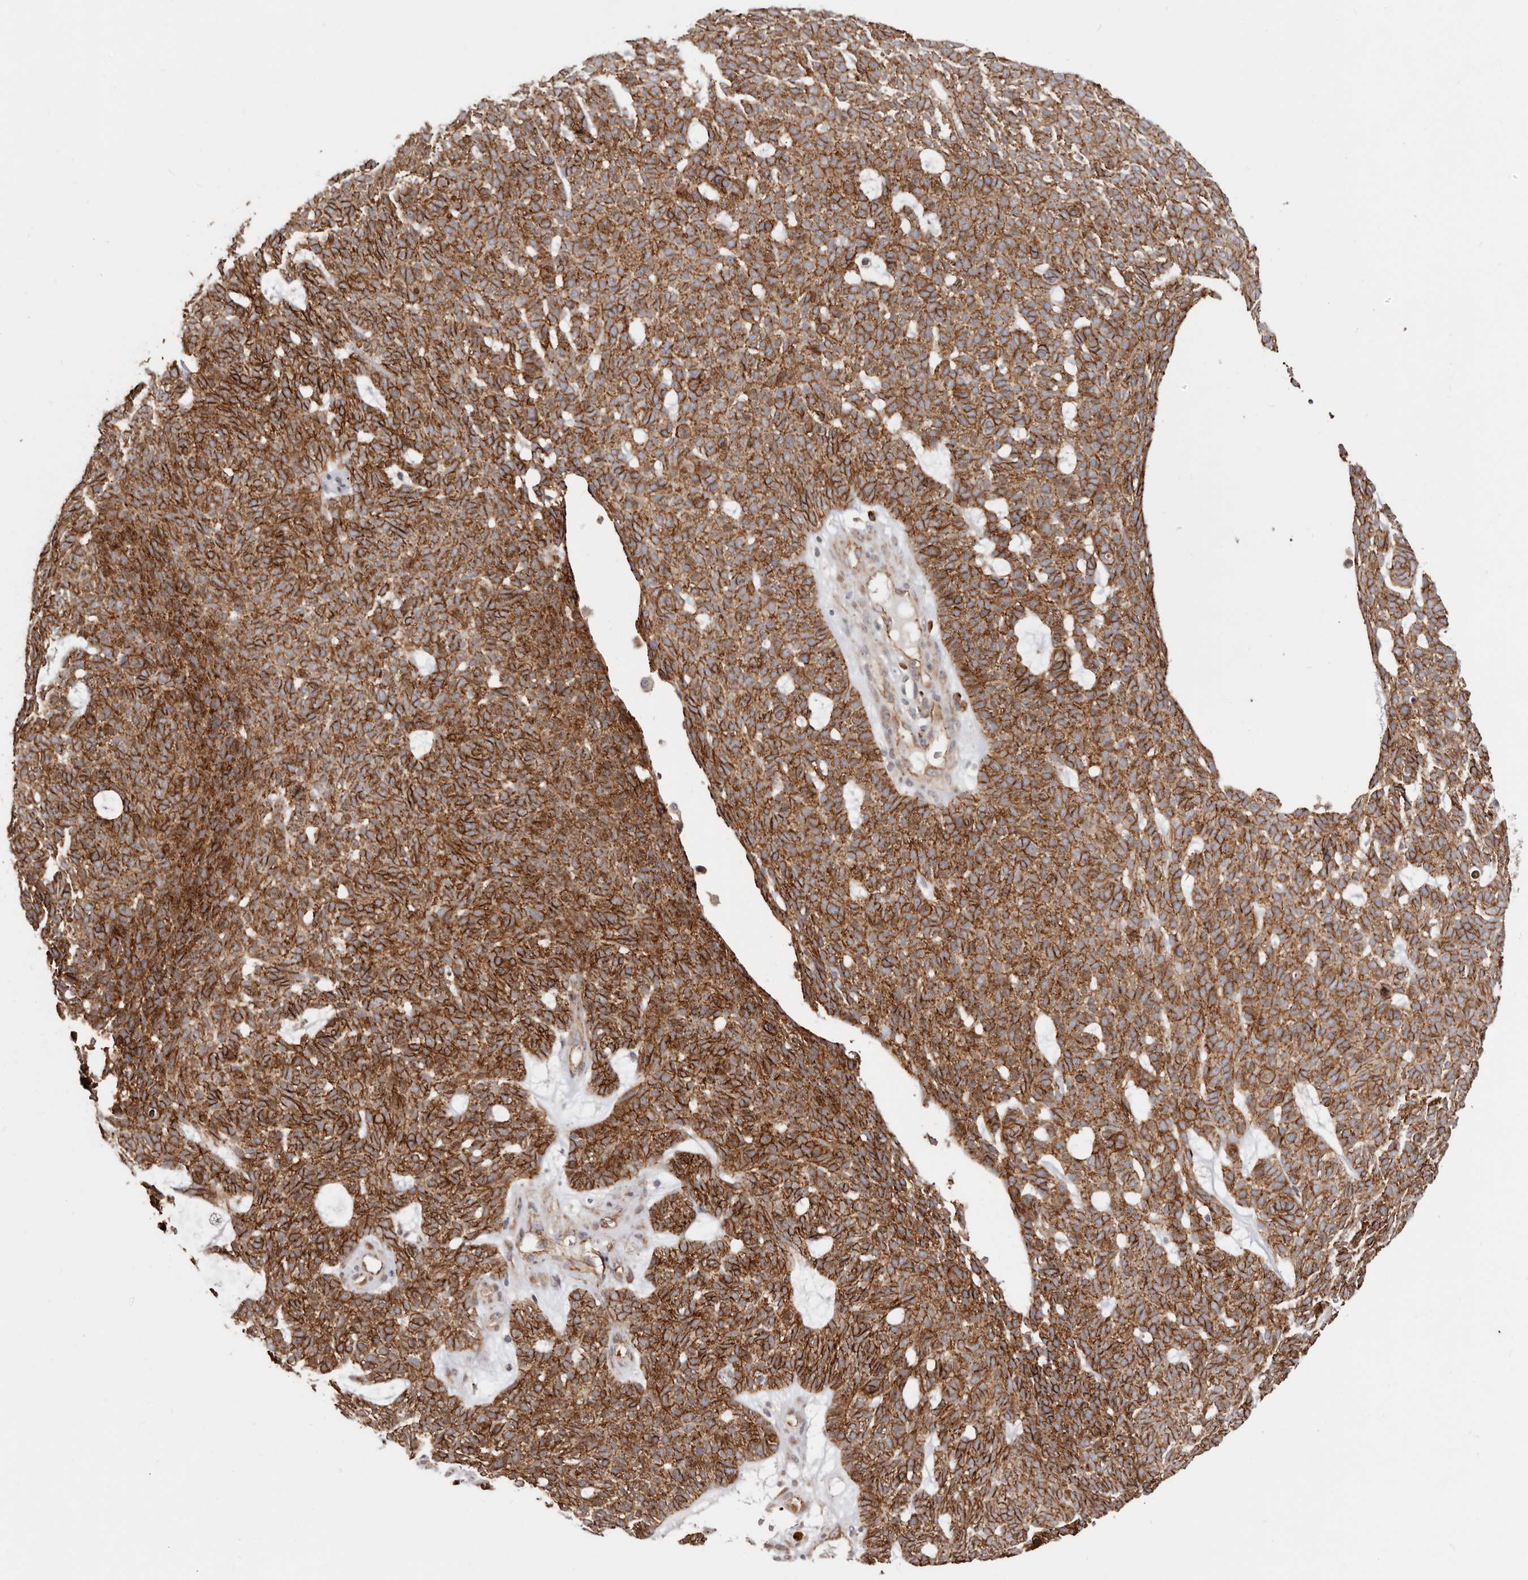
{"staining": {"intensity": "strong", "quantity": ">75%", "location": "cytoplasmic/membranous"}, "tissue": "skin cancer", "cell_type": "Tumor cells", "image_type": "cancer", "snomed": [{"axis": "morphology", "description": "Squamous cell carcinoma, NOS"}, {"axis": "topography", "description": "Skin"}], "caption": "An immunohistochemistry histopathology image of tumor tissue is shown. Protein staining in brown highlights strong cytoplasmic/membranous positivity in skin cancer (squamous cell carcinoma) within tumor cells.", "gene": "CTNNB1", "patient": {"sex": "female", "age": 90}}